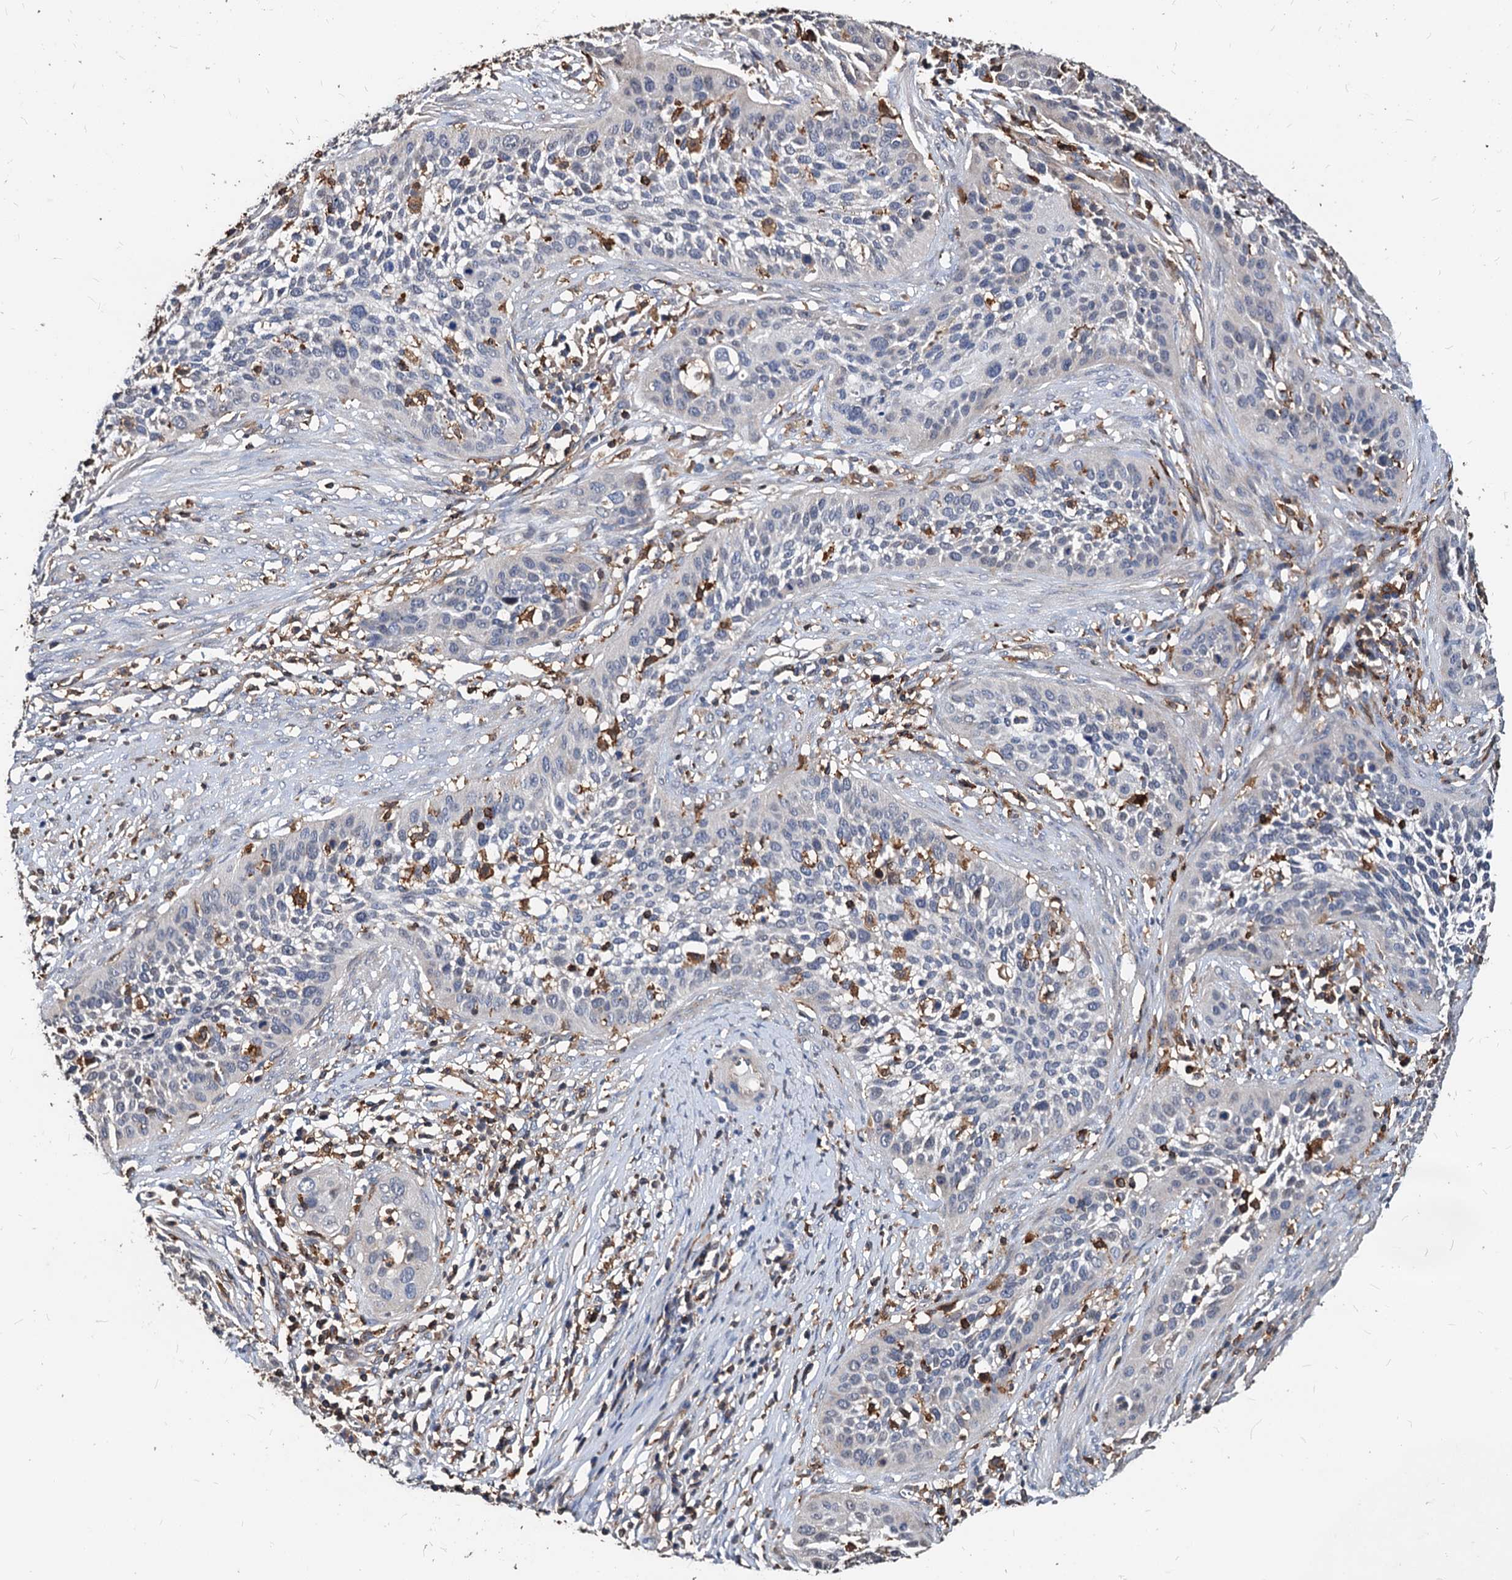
{"staining": {"intensity": "negative", "quantity": "none", "location": "none"}, "tissue": "cervical cancer", "cell_type": "Tumor cells", "image_type": "cancer", "snomed": [{"axis": "morphology", "description": "Squamous cell carcinoma, NOS"}, {"axis": "topography", "description": "Cervix"}], "caption": "Cervical cancer was stained to show a protein in brown. There is no significant staining in tumor cells. (Immunohistochemistry (ihc), brightfield microscopy, high magnification).", "gene": "LCP2", "patient": {"sex": "female", "age": 34}}